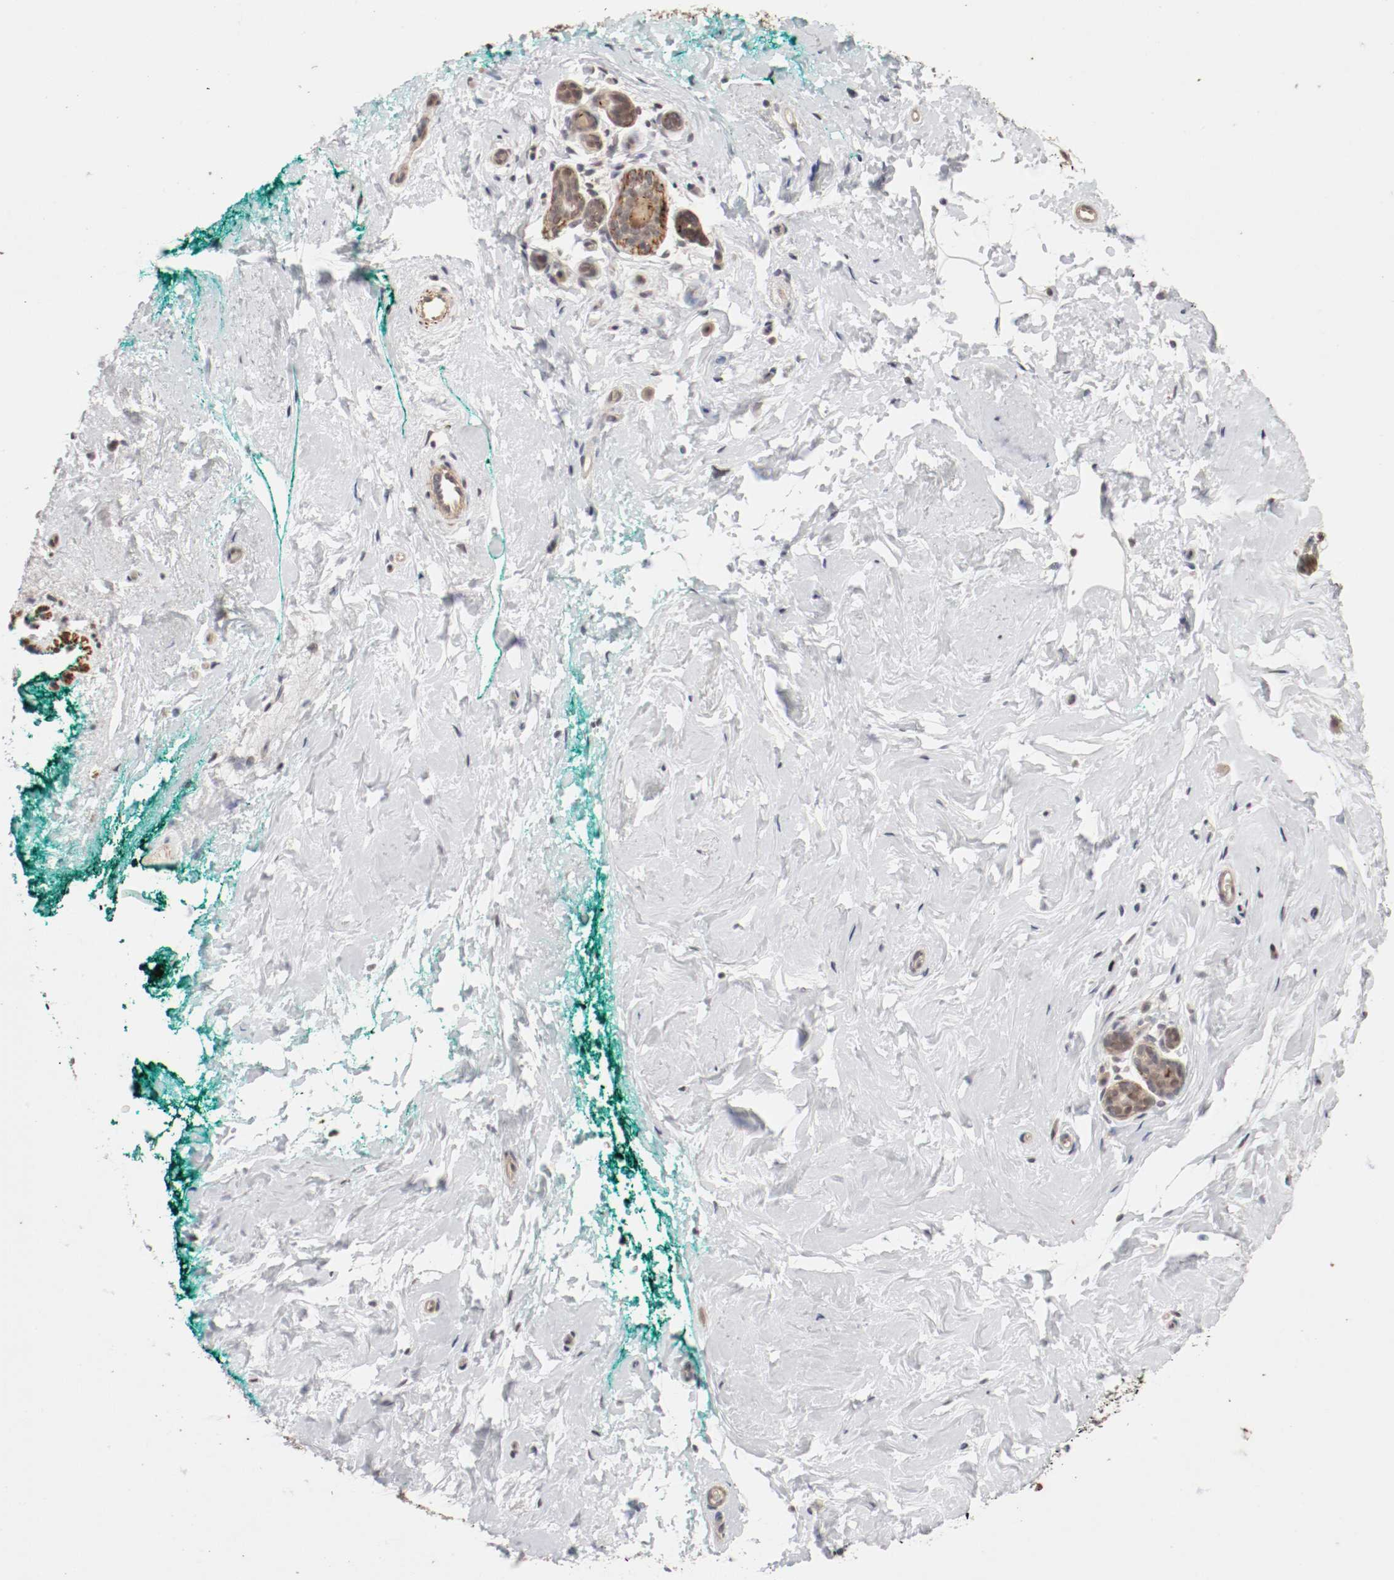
{"staining": {"intensity": "weak", "quantity": ">75%", "location": "cytoplasmic/membranous"}, "tissue": "breast", "cell_type": "Adipocytes", "image_type": "normal", "snomed": [{"axis": "morphology", "description": "Normal tissue, NOS"}, {"axis": "topography", "description": "Breast"}], "caption": "Unremarkable breast exhibits weak cytoplasmic/membranous staining in about >75% of adipocytes, visualized by immunohistochemistry.", "gene": "CSNK2B", "patient": {"sex": "female", "age": 52}}